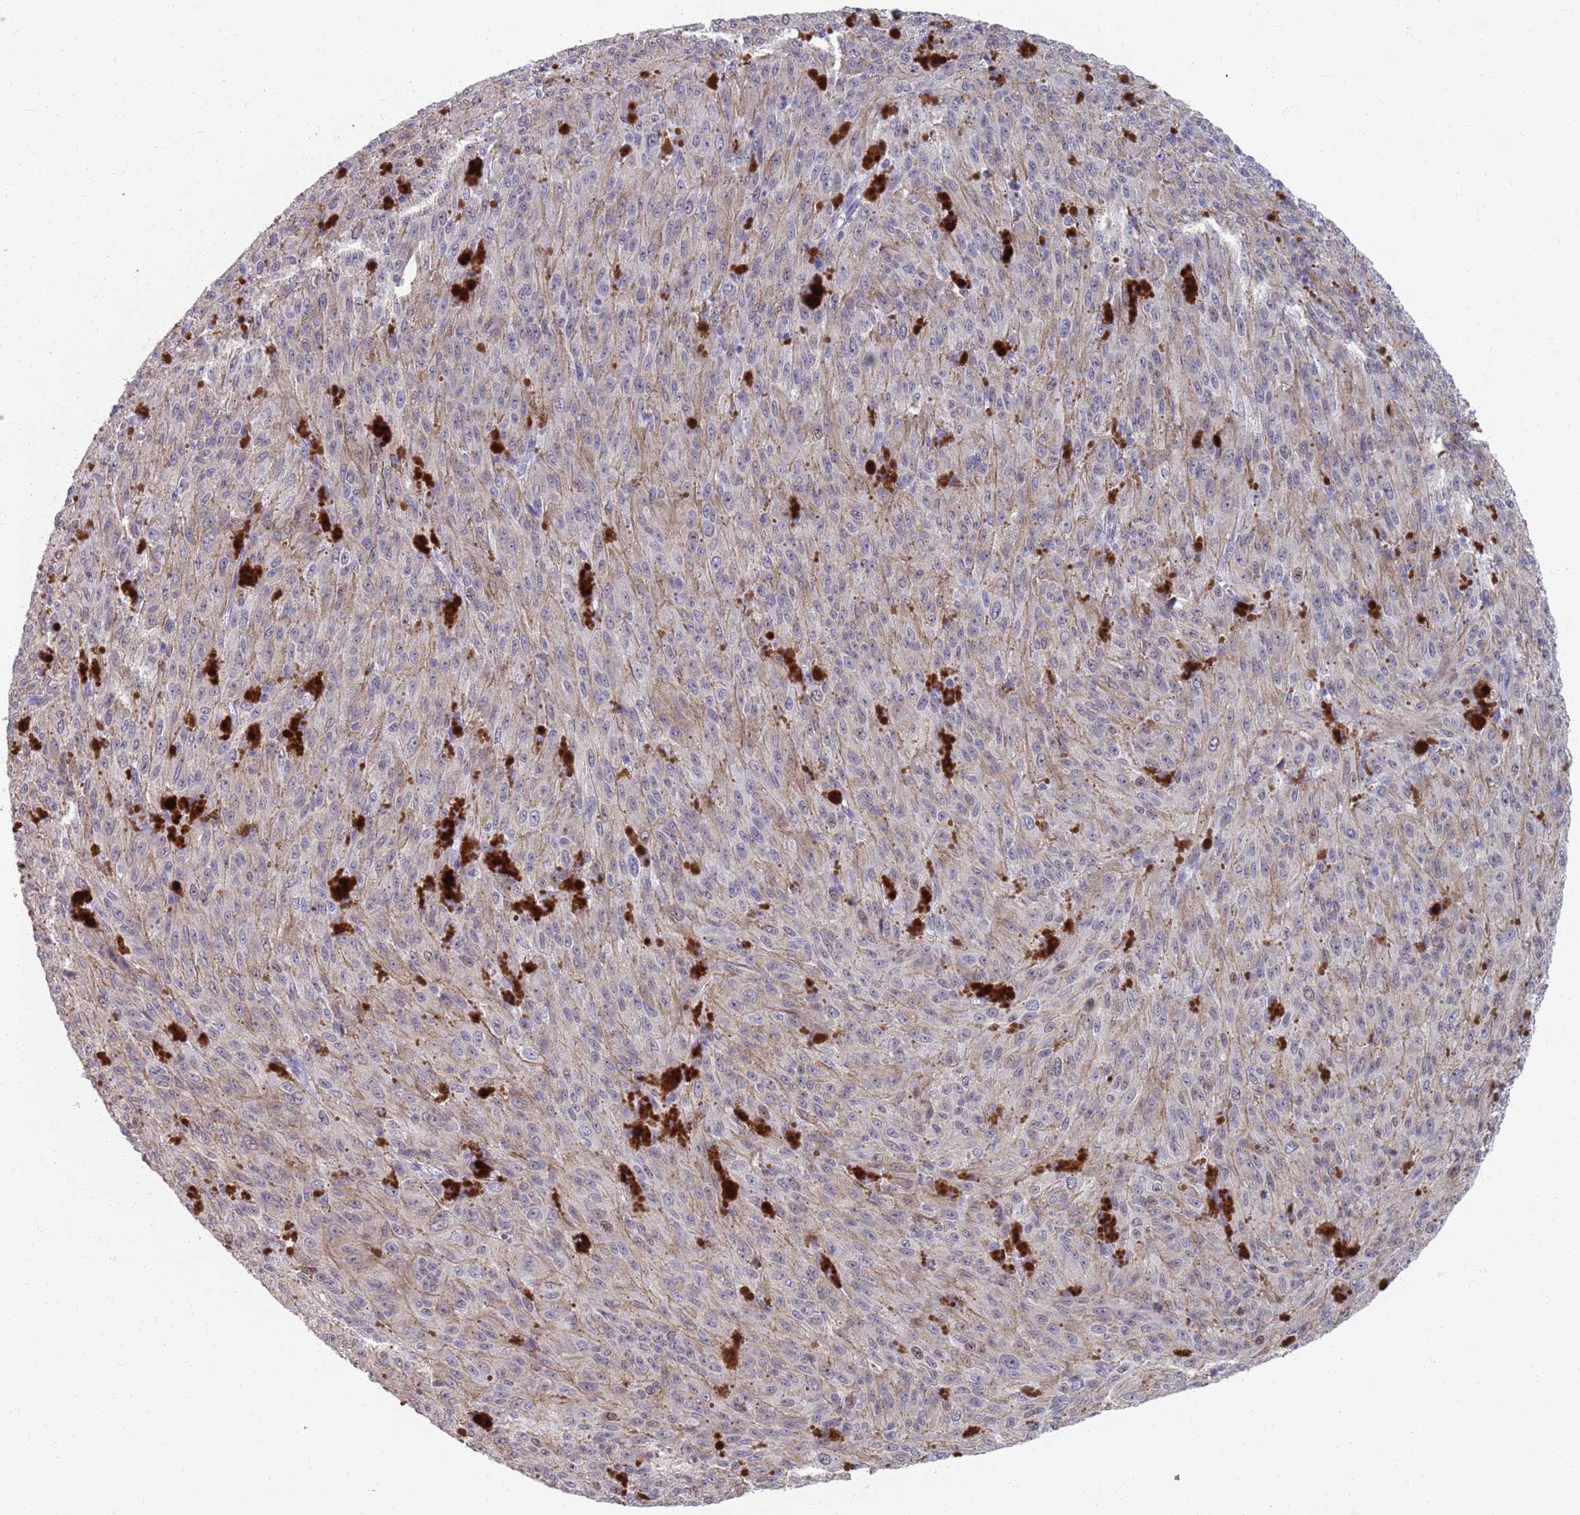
{"staining": {"intensity": "negative", "quantity": "none", "location": "none"}, "tissue": "melanoma", "cell_type": "Tumor cells", "image_type": "cancer", "snomed": [{"axis": "morphology", "description": "Malignant melanoma, NOS"}, {"axis": "topography", "description": "Skin"}], "caption": "A photomicrograph of malignant melanoma stained for a protein shows no brown staining in tumor cells.", "gene": "SAMD1", "patient": {"sex": "female", "age": 52}}